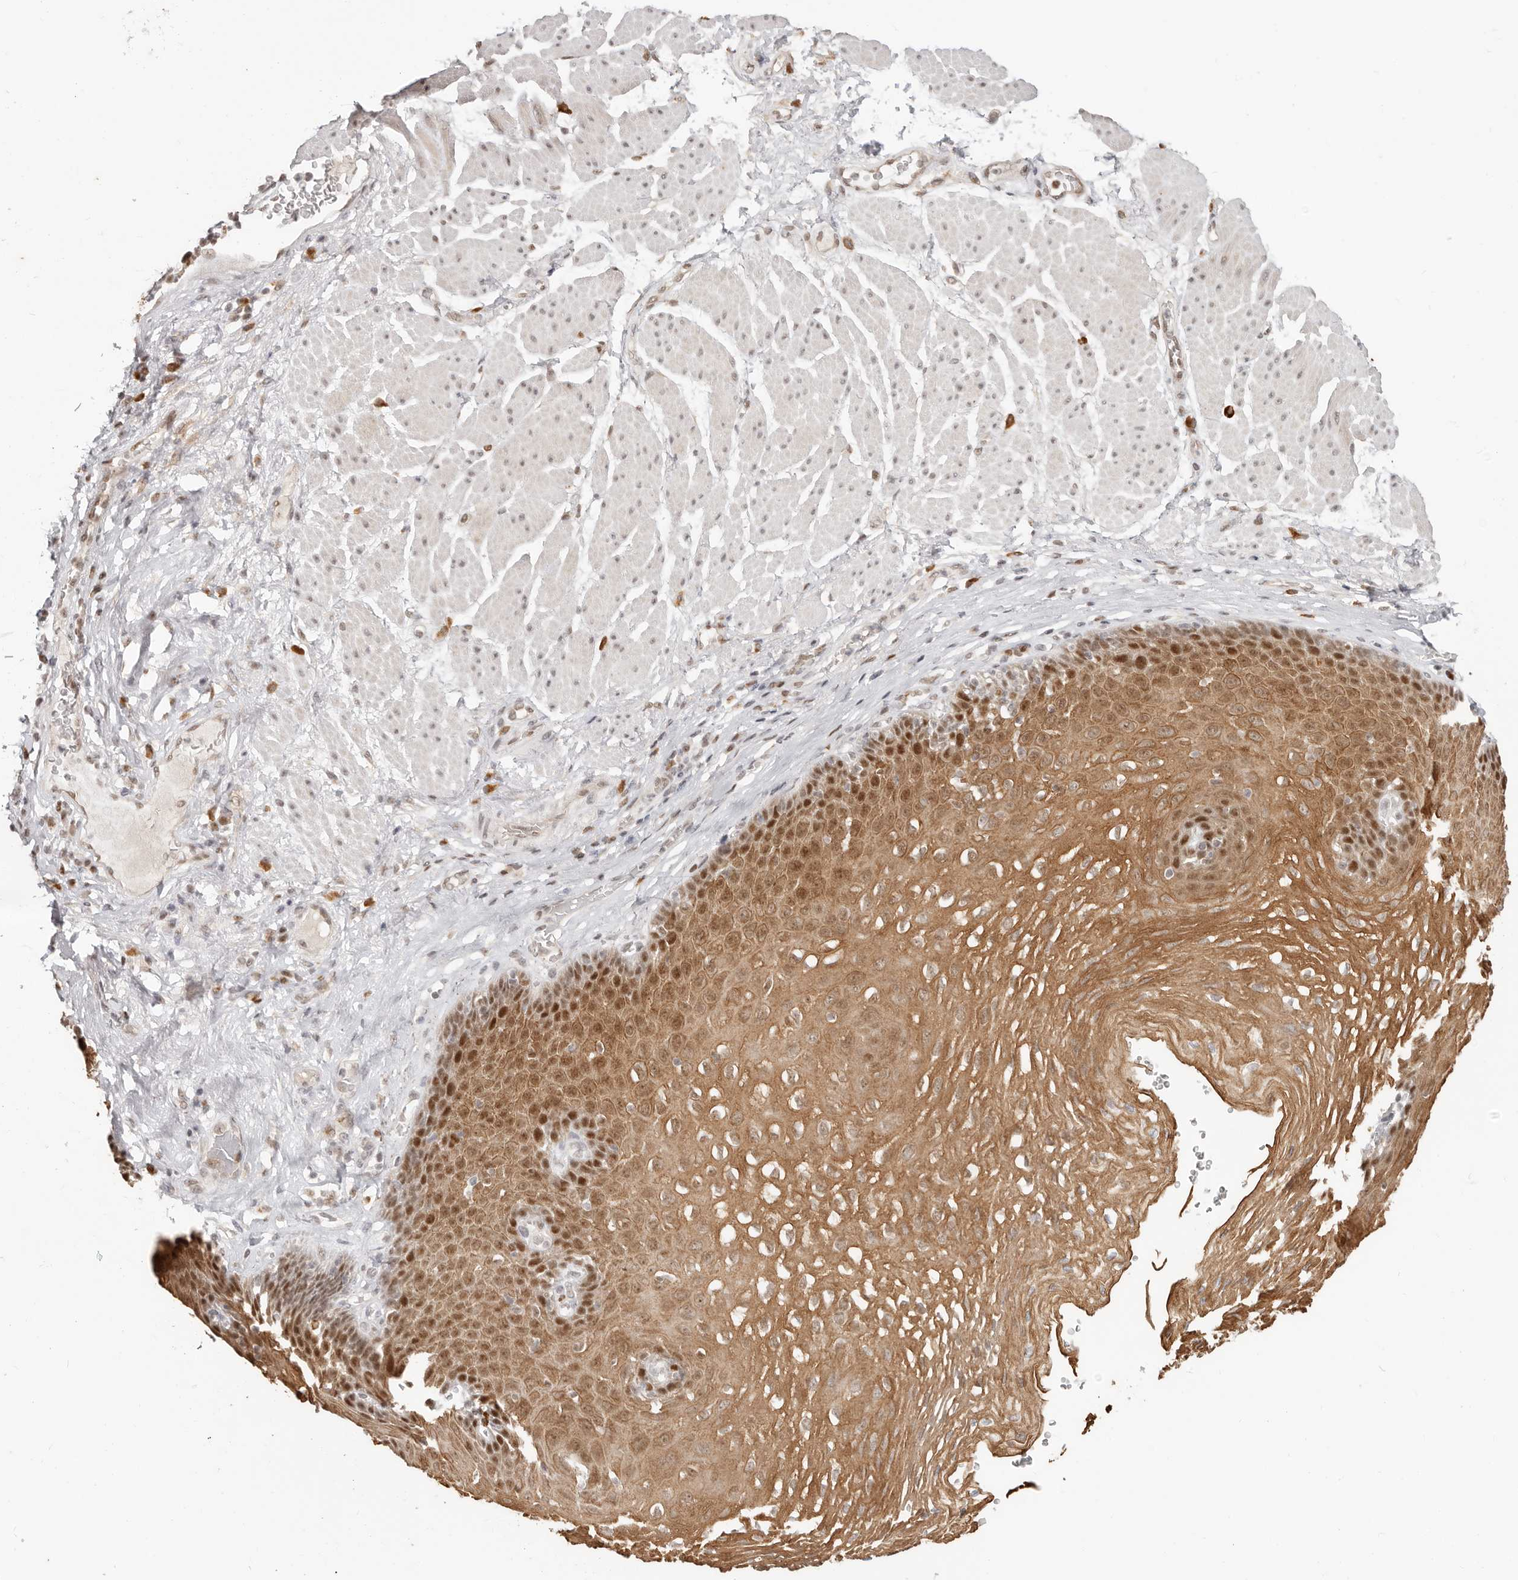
{"staining": {"intensity": "moderate", "quantity": ">75%", "location": "cytoplasmic/membranous,nuclear"}, "tissue": "esophagus", "cell_type": "Squamous epithelial cells", "image_type": "normal", "snomed": [{"axis": "morphology", "description": "Normal tissue, NOS"}, {"axis": "topography", "description": "Esophagus"}], "caption": "Brown immunohistochemical staining in benign human esophagus displays moderate cytoplasmic/membranous,nuclear positivity in about >75% of squamous epithelial cells.", "gene": "RFC2", "patient": {"sex": "female", "age": 66}}